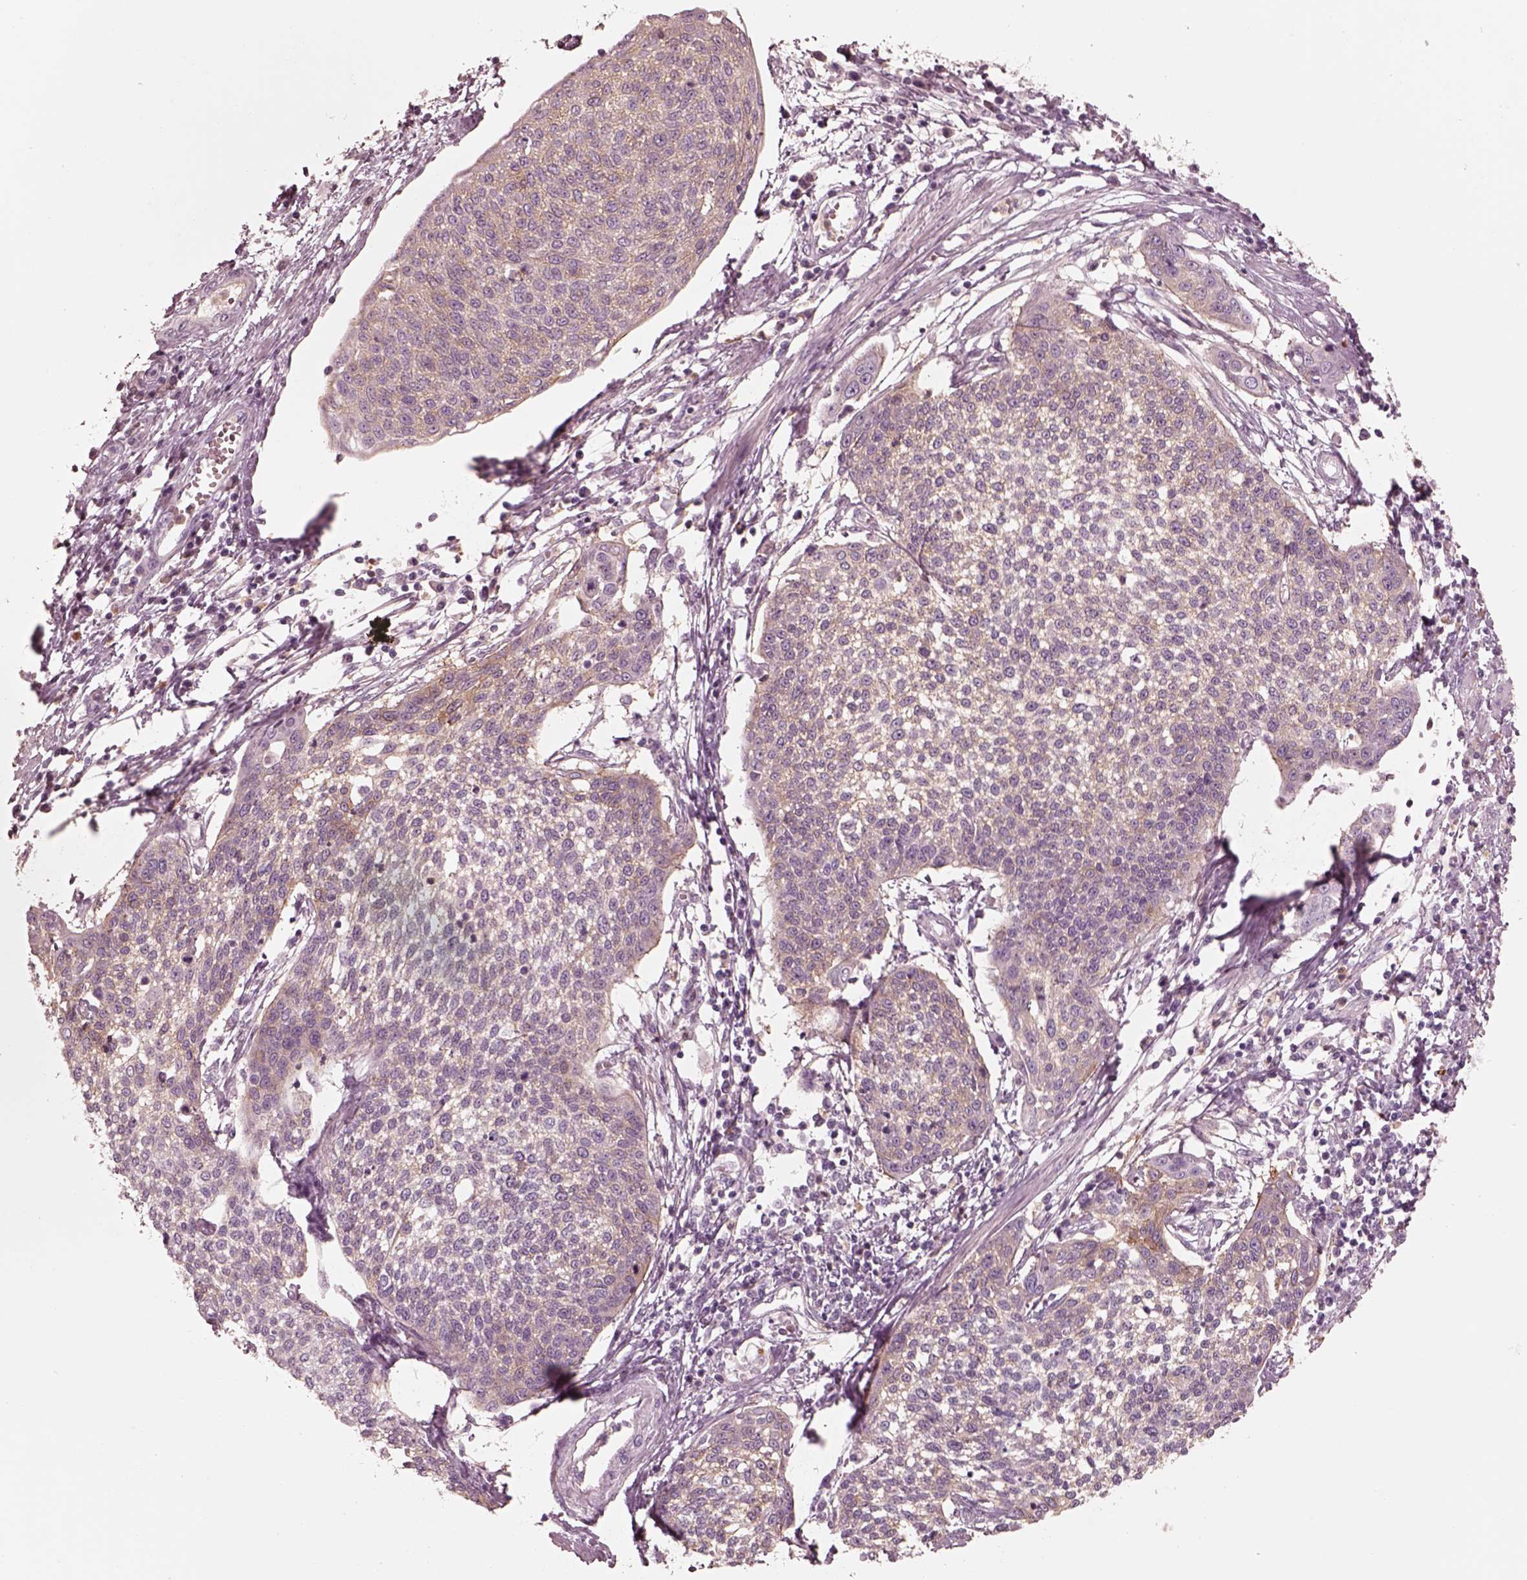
{"staining": {"intensity": "weak", "quantity": "25%-75%", "location": "cytoplasmic/membranous"}, "tissue": "cervical cancer", "cell_type": "Tumor cells", "image_type": "cancer", "snomed": [{"axis": "morphology", "description": "Squamous cell carcinoma, NOS"}, {"axis": "topography", "description": "Cervix"}], "caption": "DAB immunohistochemical staining of human cervical squamous cell carcinoma shows weak cytoplasmic/membranous protein positivity in approximately 25%-75% of tumor cells.", "gene": "GPRIN1", "patient": {"sex": "female", "age": 34}}